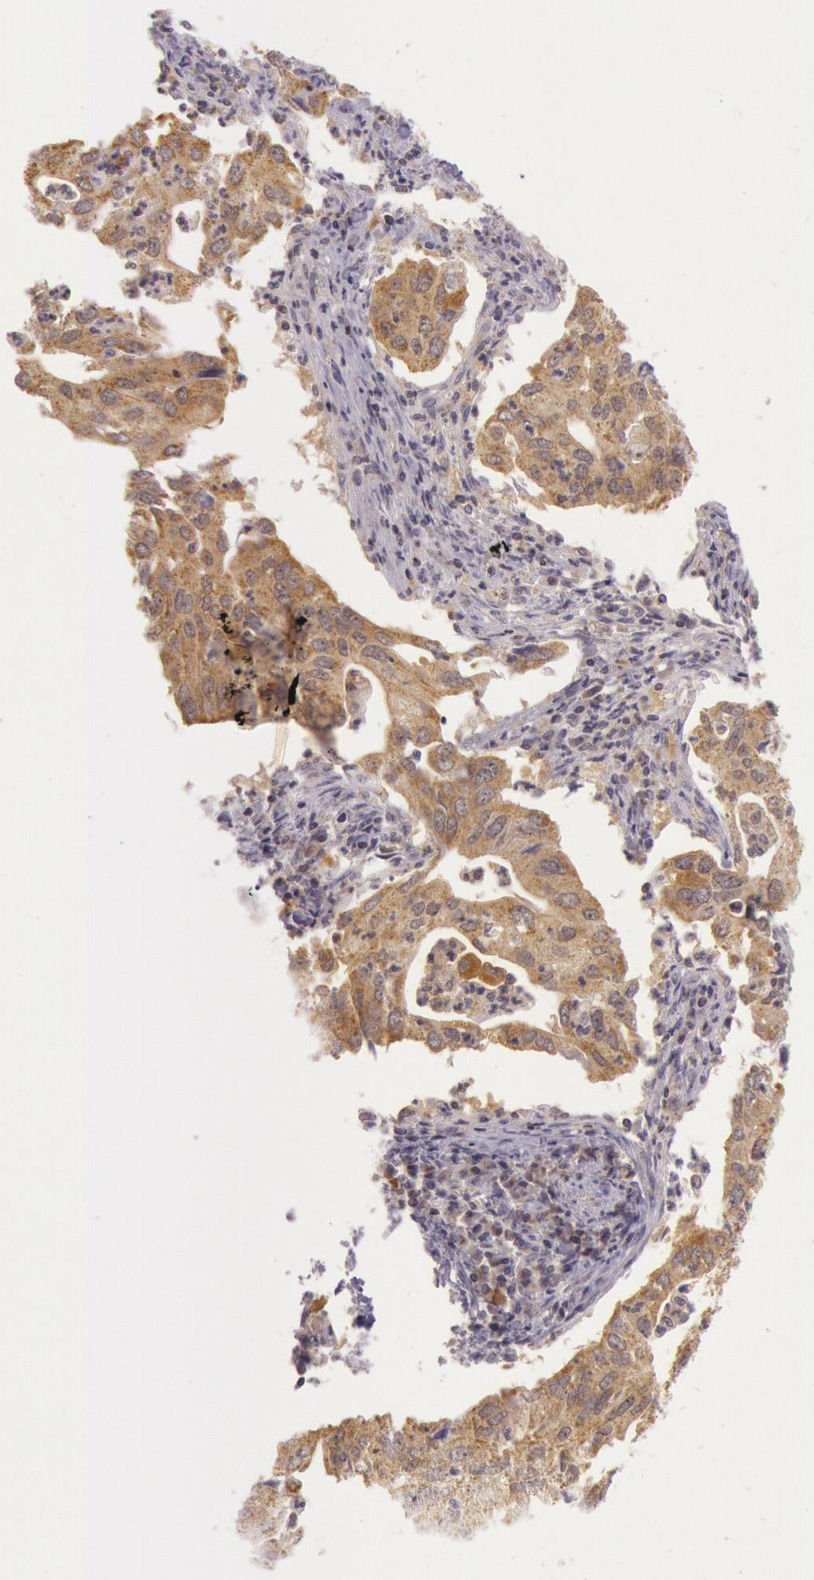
{"staining": {"intensity": "moderate", "quantity": ">75%", "location": "cytoplasmic/membranous"}, "tissue": "lung cancer", "cell_type": "Tumor cells", "image_type": "cancer", "snomed": [{"axis": "morphology", "description": "Adenocarcinoma, NOS"}, {"axis": "topography", "description": "Lung"}], "caption": "About >75% of tumor cells in human adenocarcinoma (lung) reveal moderate cytoplasmic/membranous protein expression as visualized by brown immunohistochemical staining.", "gene": "CDK16", "patient": {"sex": "male", "age": 48}}